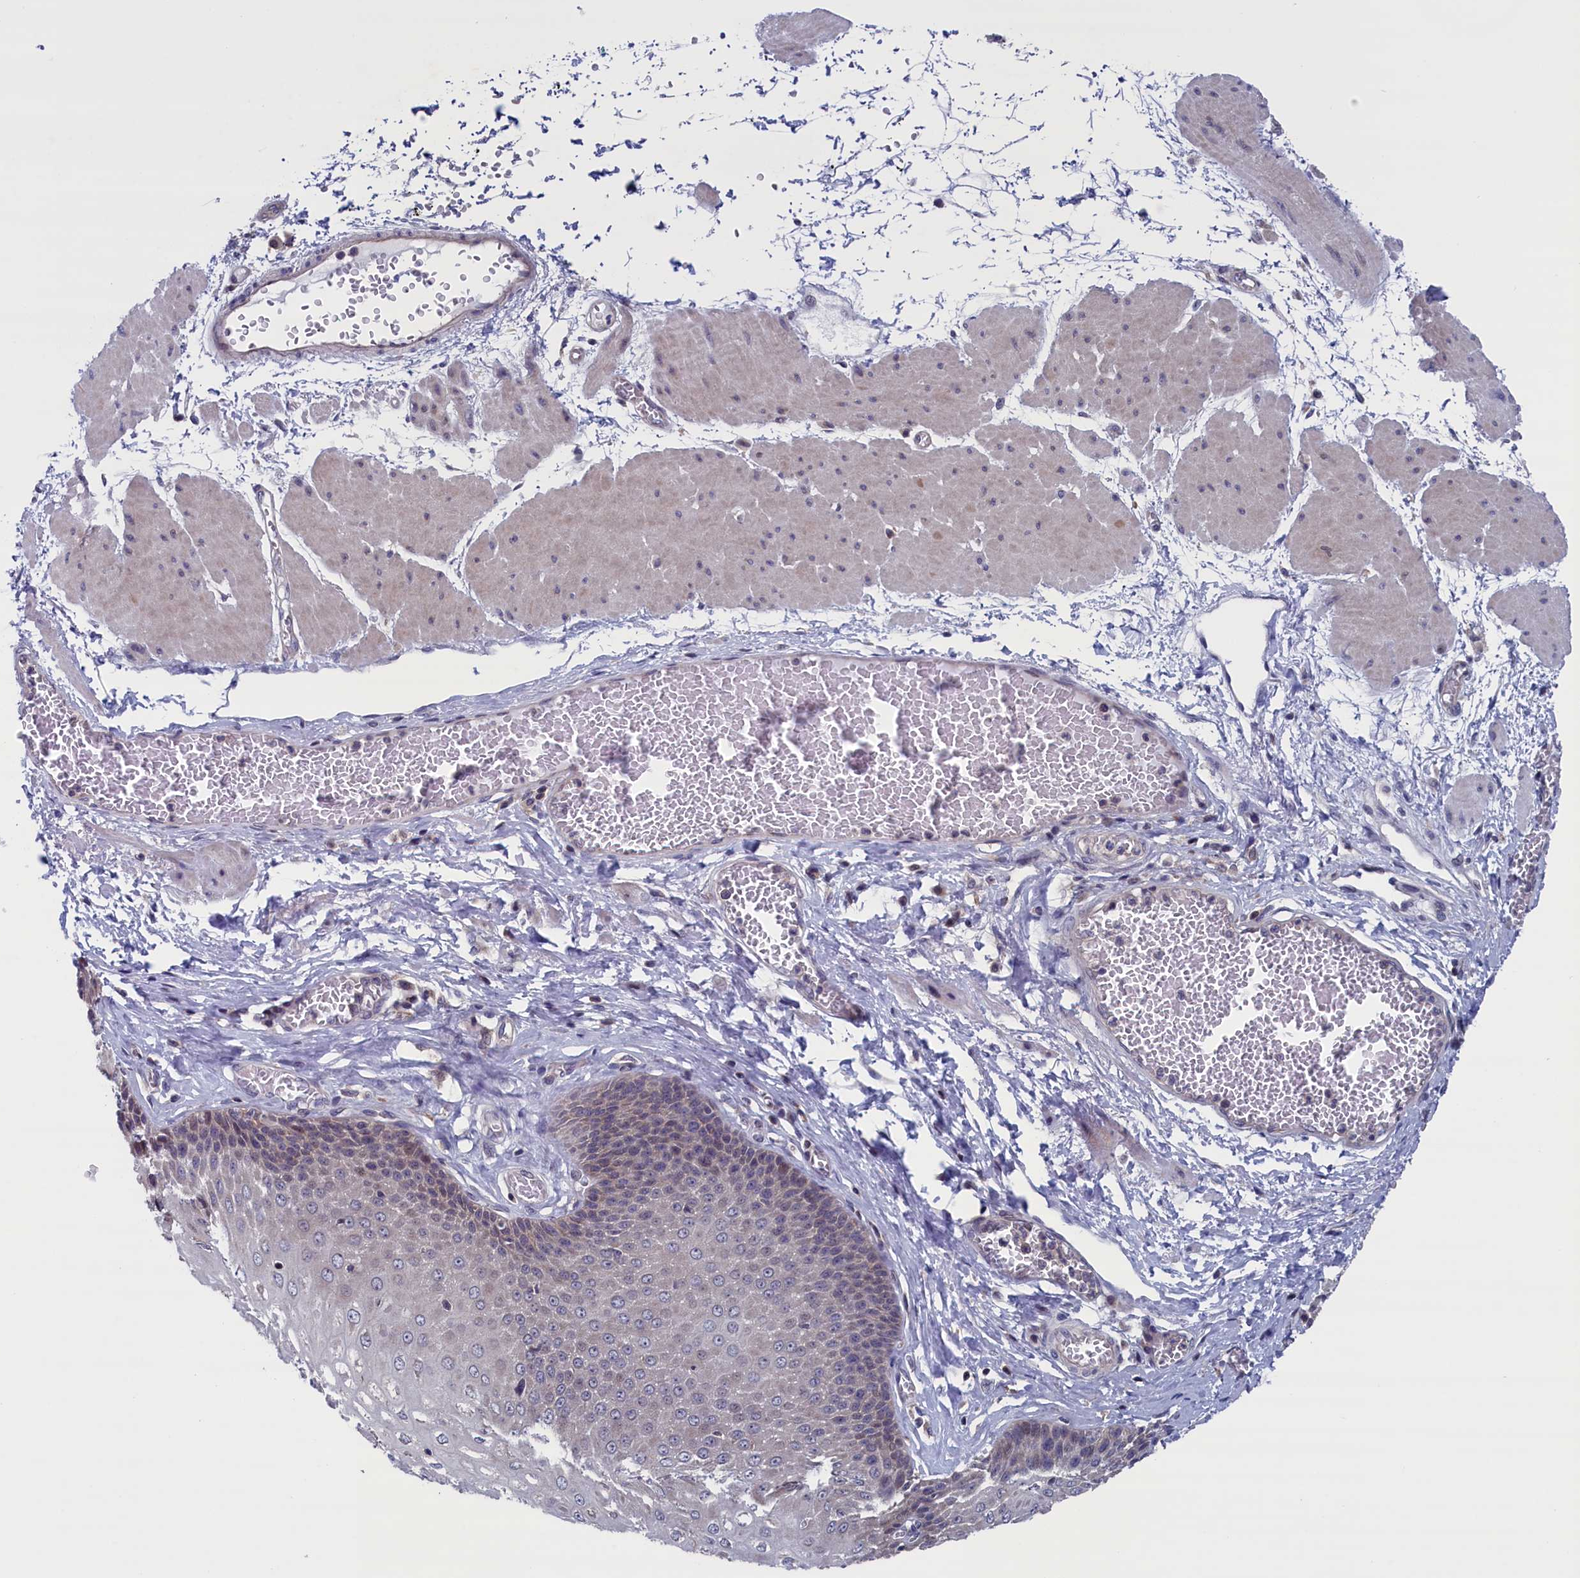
{"staining": {"intensity": "moderate", "quantity": "<25%", "location": "nuclear"}, "tissue": "esophagus", "cell_type": "Squamous epithelial cells", "image_type": "normal", "snomed": [{"axis": "morphology", "description": "Normal tissue, NOS"}, {"axis": "topography", "description": "Esophagus"}], "caption": "Brown immunohistochemical staining in unremarkable human esophagus reveals moderate nuclear positivity in about <25% of squamous epithelial cells.", "gene": "SPATA13", "patient": {"sex": "male", "age": 60}}